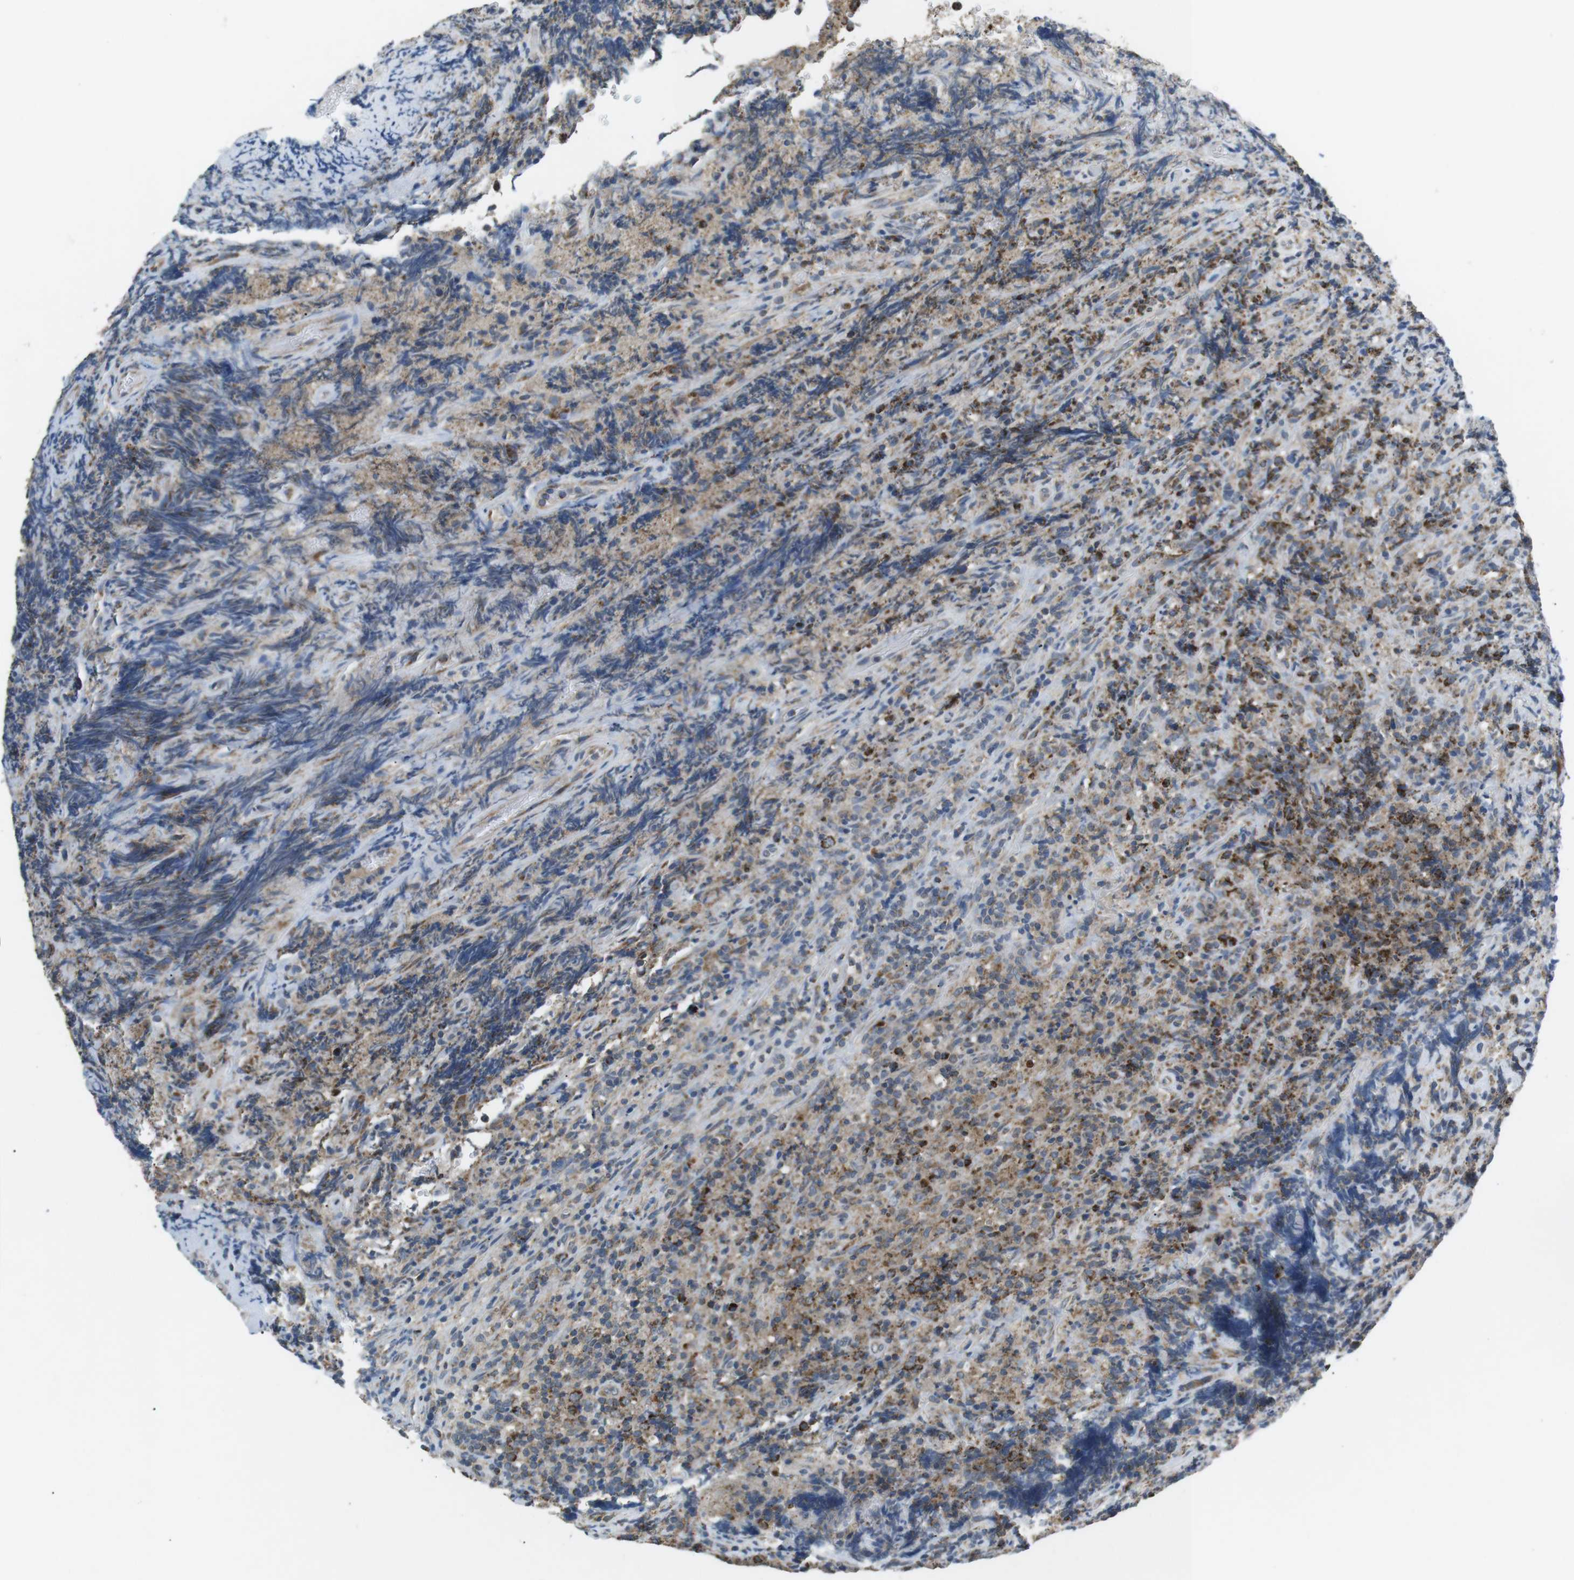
{"staining": {"intensity": "moderate", "quantity": "25%-75%", "location": "cytoplasmic/membranous"}, "tissue": "lymphoma", "cell_type": "Tumor cells", "image_type": "cancer", "snomed": [{"axis": "morphology", "description": "Malignant lymphoma, non-Hodgkin's type, High grade"}, {"axis": "topography", "description": "Tonsil"}], "caption": "The immunohistochemical stain highlights moderate cytoplasmic/membranous staining in tumor cells of high-grade malignant lymphoma, non-Hodgkin's type tissue.", "gene": "BACE1", "patient": {"sex": "female", "age": 36}}